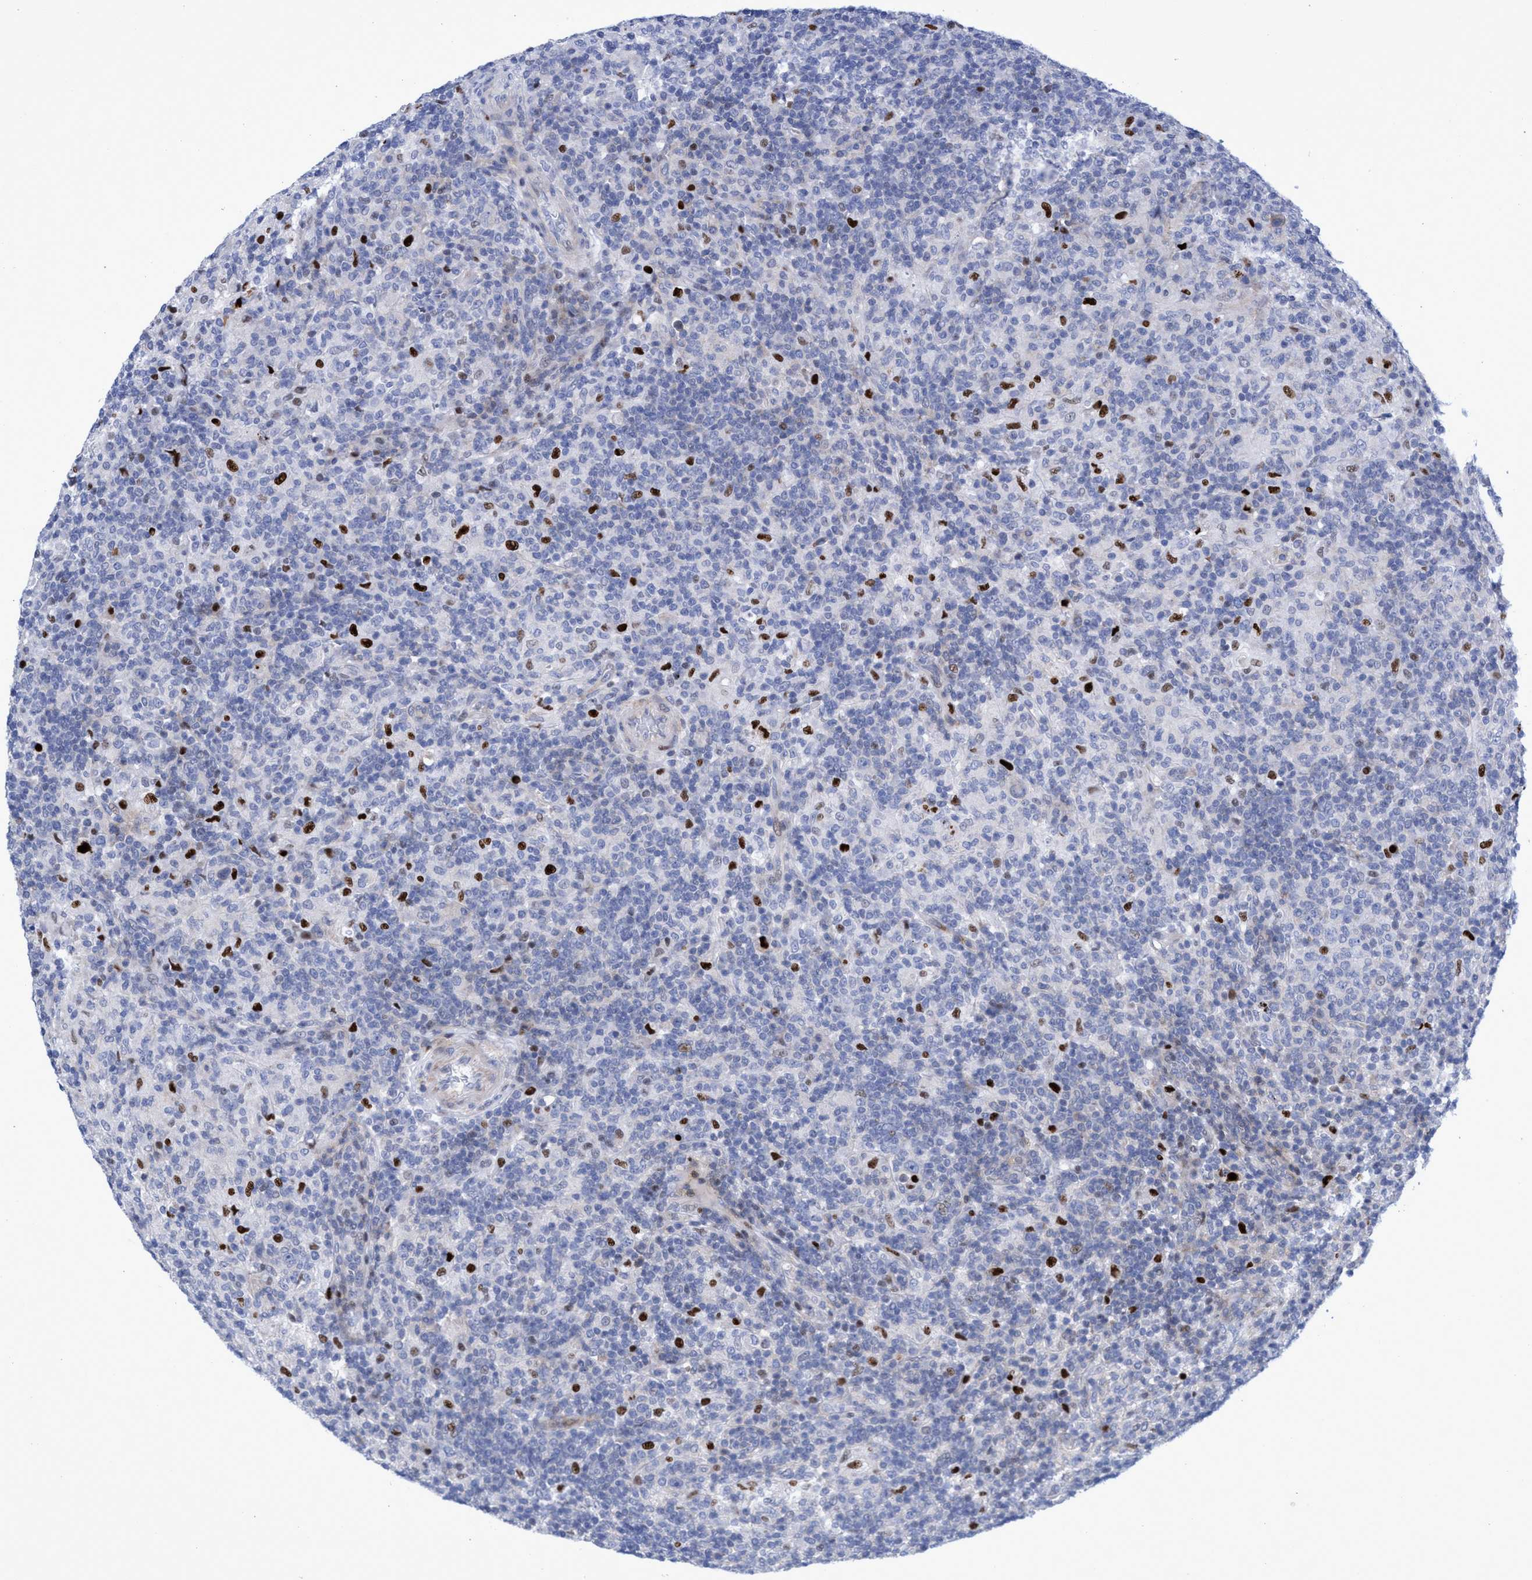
{"staining": {"intensity": "negative", "quantity": "none", "location": "none"}, "tissue": "lymphoma", "cell_type": "Tumor cells", "image_type": "cancer", "snomed": [{"axis": "morphology", "description": "Hodgkin's disease, NOS"}, {"axis": "topography", "description": "Lymph node"}], "caption": "A histopathology image of lymphoma stained for a protein reveals no brown staining in tumor cells. (DAB (3,3'-diaminobenzidine) IHC with hematoxylin counter stain).", "gene": "R3HCC1", "patient": {"sex": "male", "age": 70}}